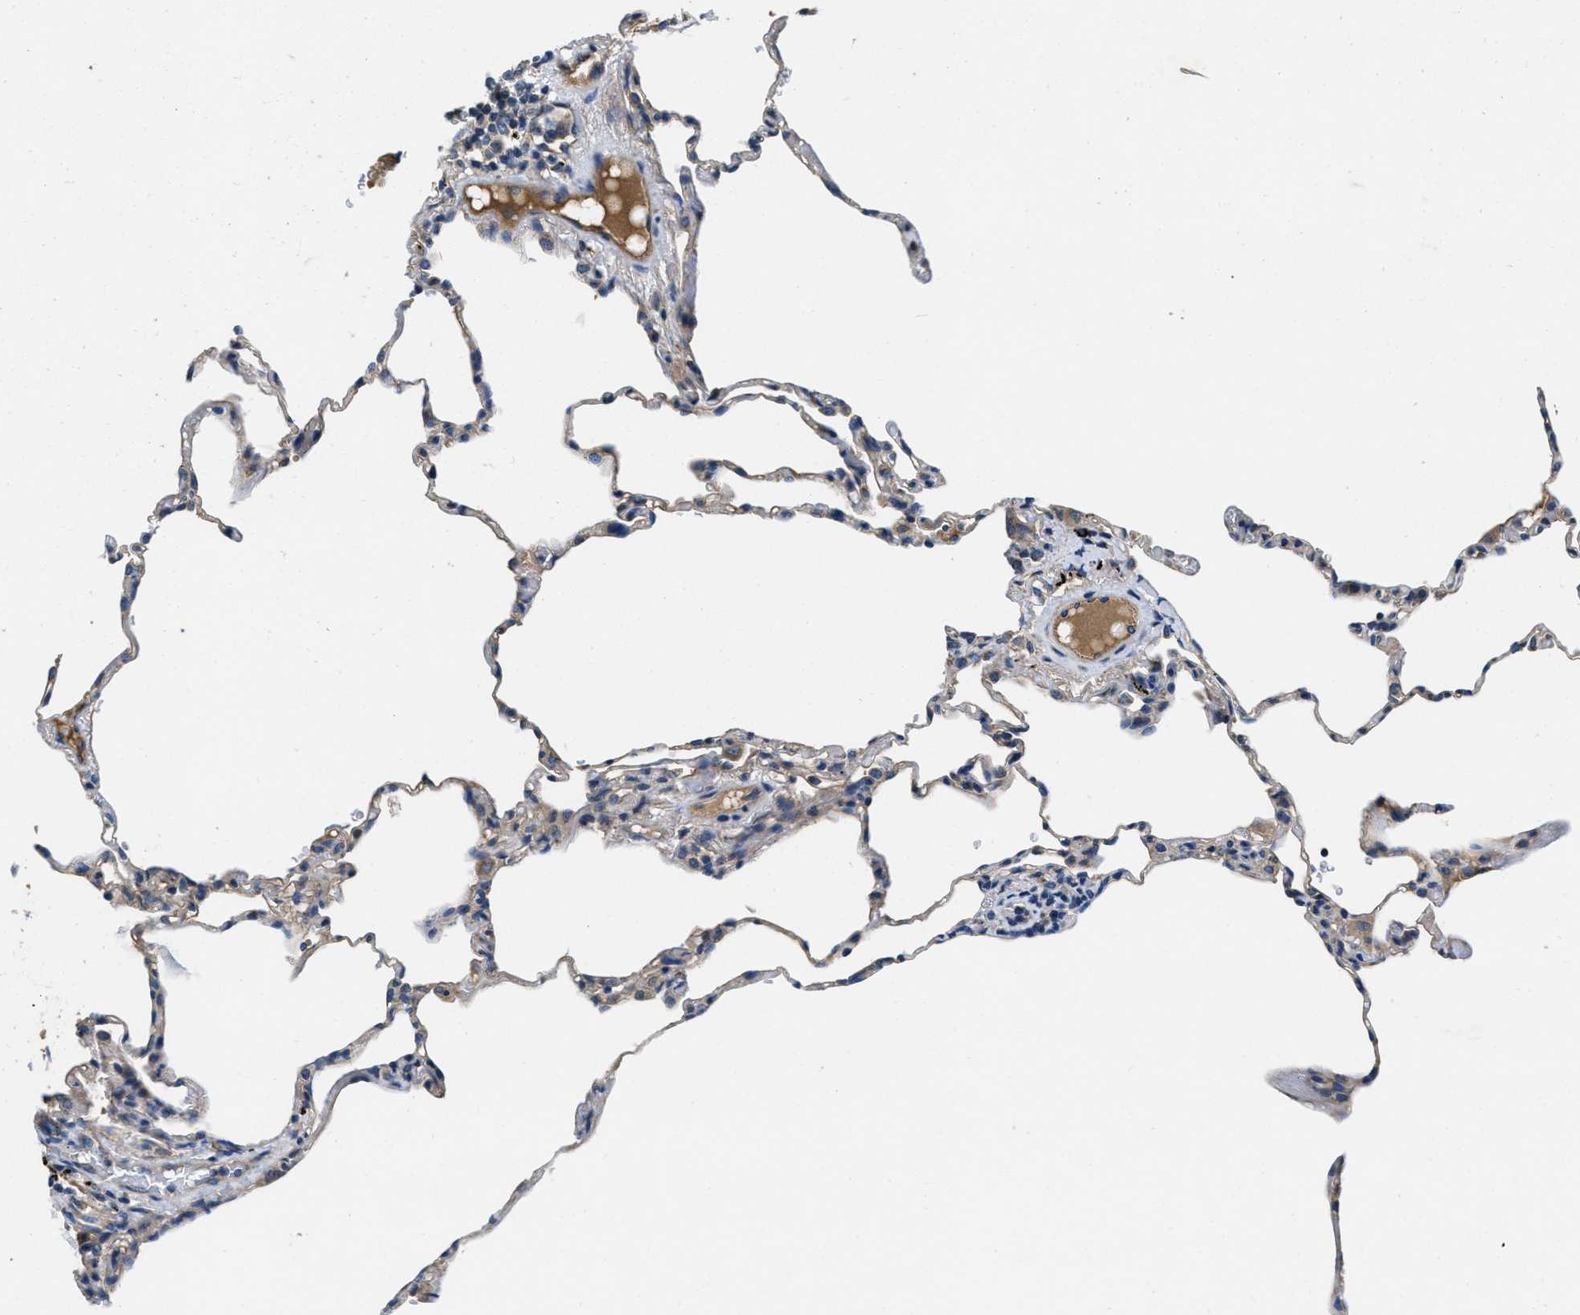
{"staining": {"intensity": "weak", "quantity": "25%-75%", "location": "cytoplasmic/membranous"}, "tissue": "lung", "cell_type": "Alveolar cells", "image_type": "normal", "snomed": [{"axis": "morphology", "description": "Normal tissue, NOS"}, {"axis": "topography", "description": "Lung"}], "caption": "An image of lung stained for a protein exhibits weak cytoplasmic/membranous brown staining in alveolar cells.", "gene": "GALK1", "patient": {"sex": "male", "age": 59}}